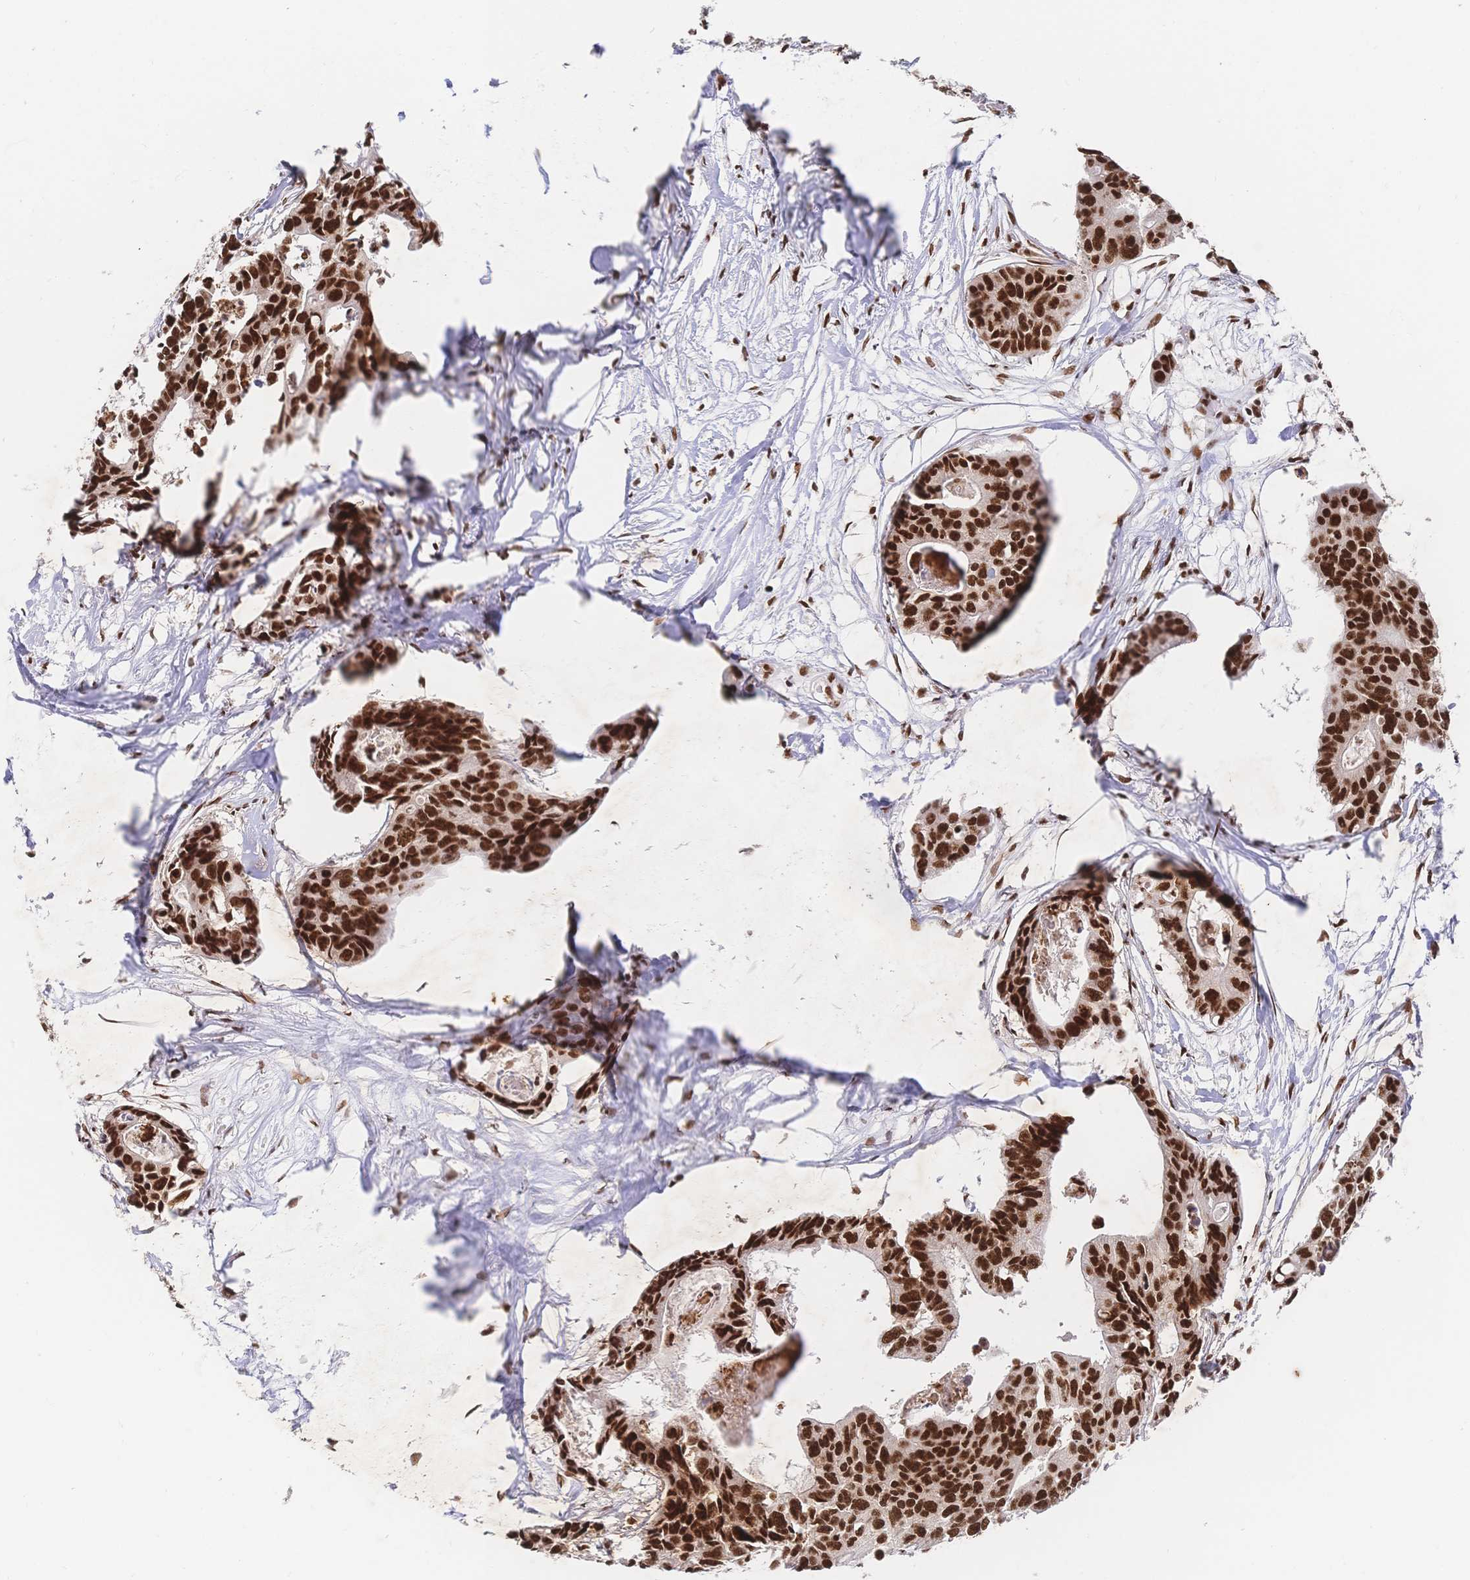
{"staining": {"intensity": "strong", "quantity": ">75%", "location": "nuclear"}, "tissue": "colorectal cancer", "cell_type": "Tumor cells", "image_type": "cancer", "snomed": [{"axis": "morphology", "description": "Adenocarcinoma, NOS"}, {"axis": "topography", "description": "Rectum"}], "caption": "Immunohistochemistry (IHC) photomicrograph of human colorectal cancer stained for a protein (brown), which reveals high levels of strong nuclear positivity in about >75% of tumor cells.", "gene": "SRSF1", "patient": {"sex": "male", "age": 57}}